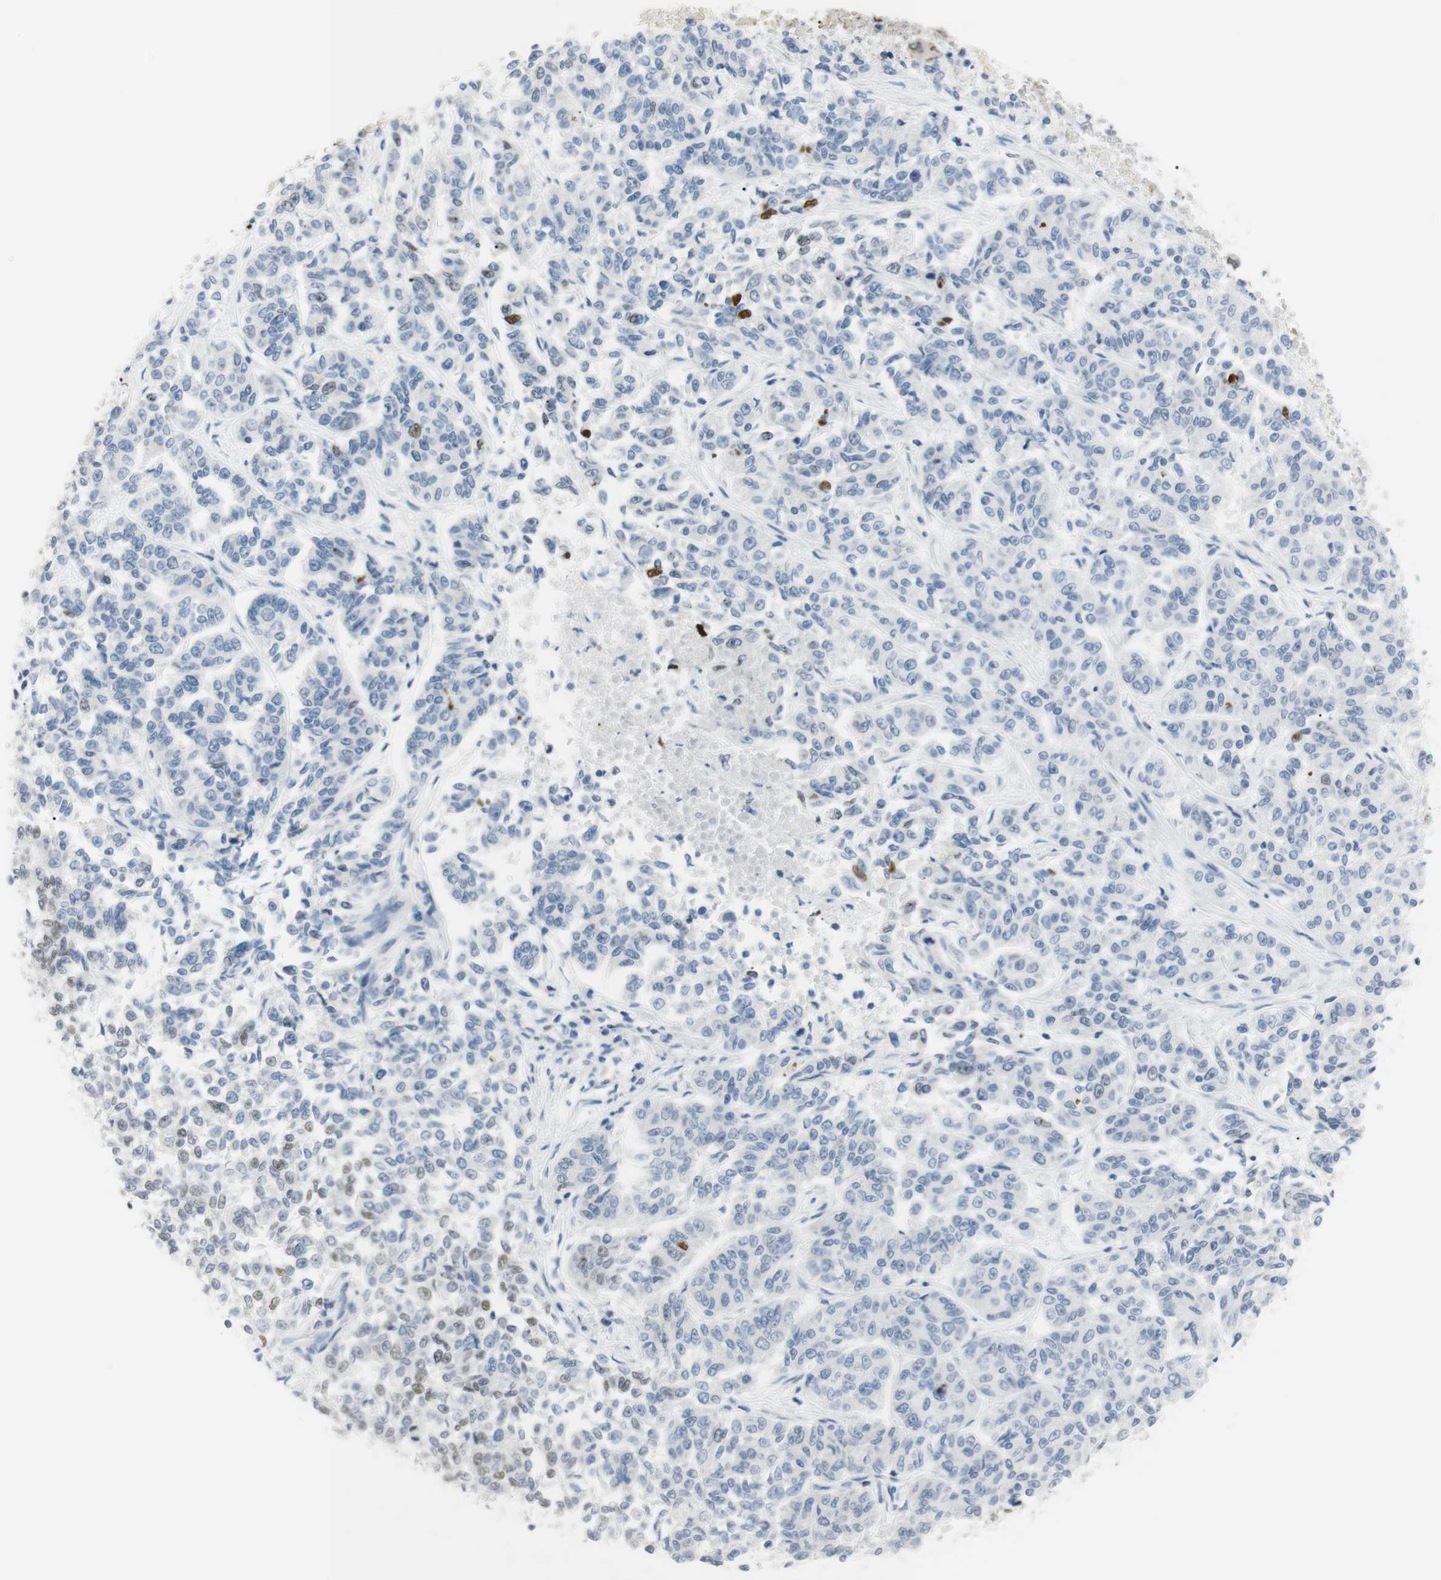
{"staining": {"intensity": "weak", "quantity": "<25%", "location": "nuclear"}, "tissue": "lung cancer", "cell_type": "Tumor cells", "image_type": "cancer", "snomed": [{"axis": "morphology", "description": "Adenocarcinoma, NOS"}, {"axis": "topography", "description": "Lung"}], "caption": "Lung cancer stained for a protein using immunohistochemistry exhibits no staining tumor cells.", "gene": "BMI1", "patient": {"sex": "male", "age": 84}}